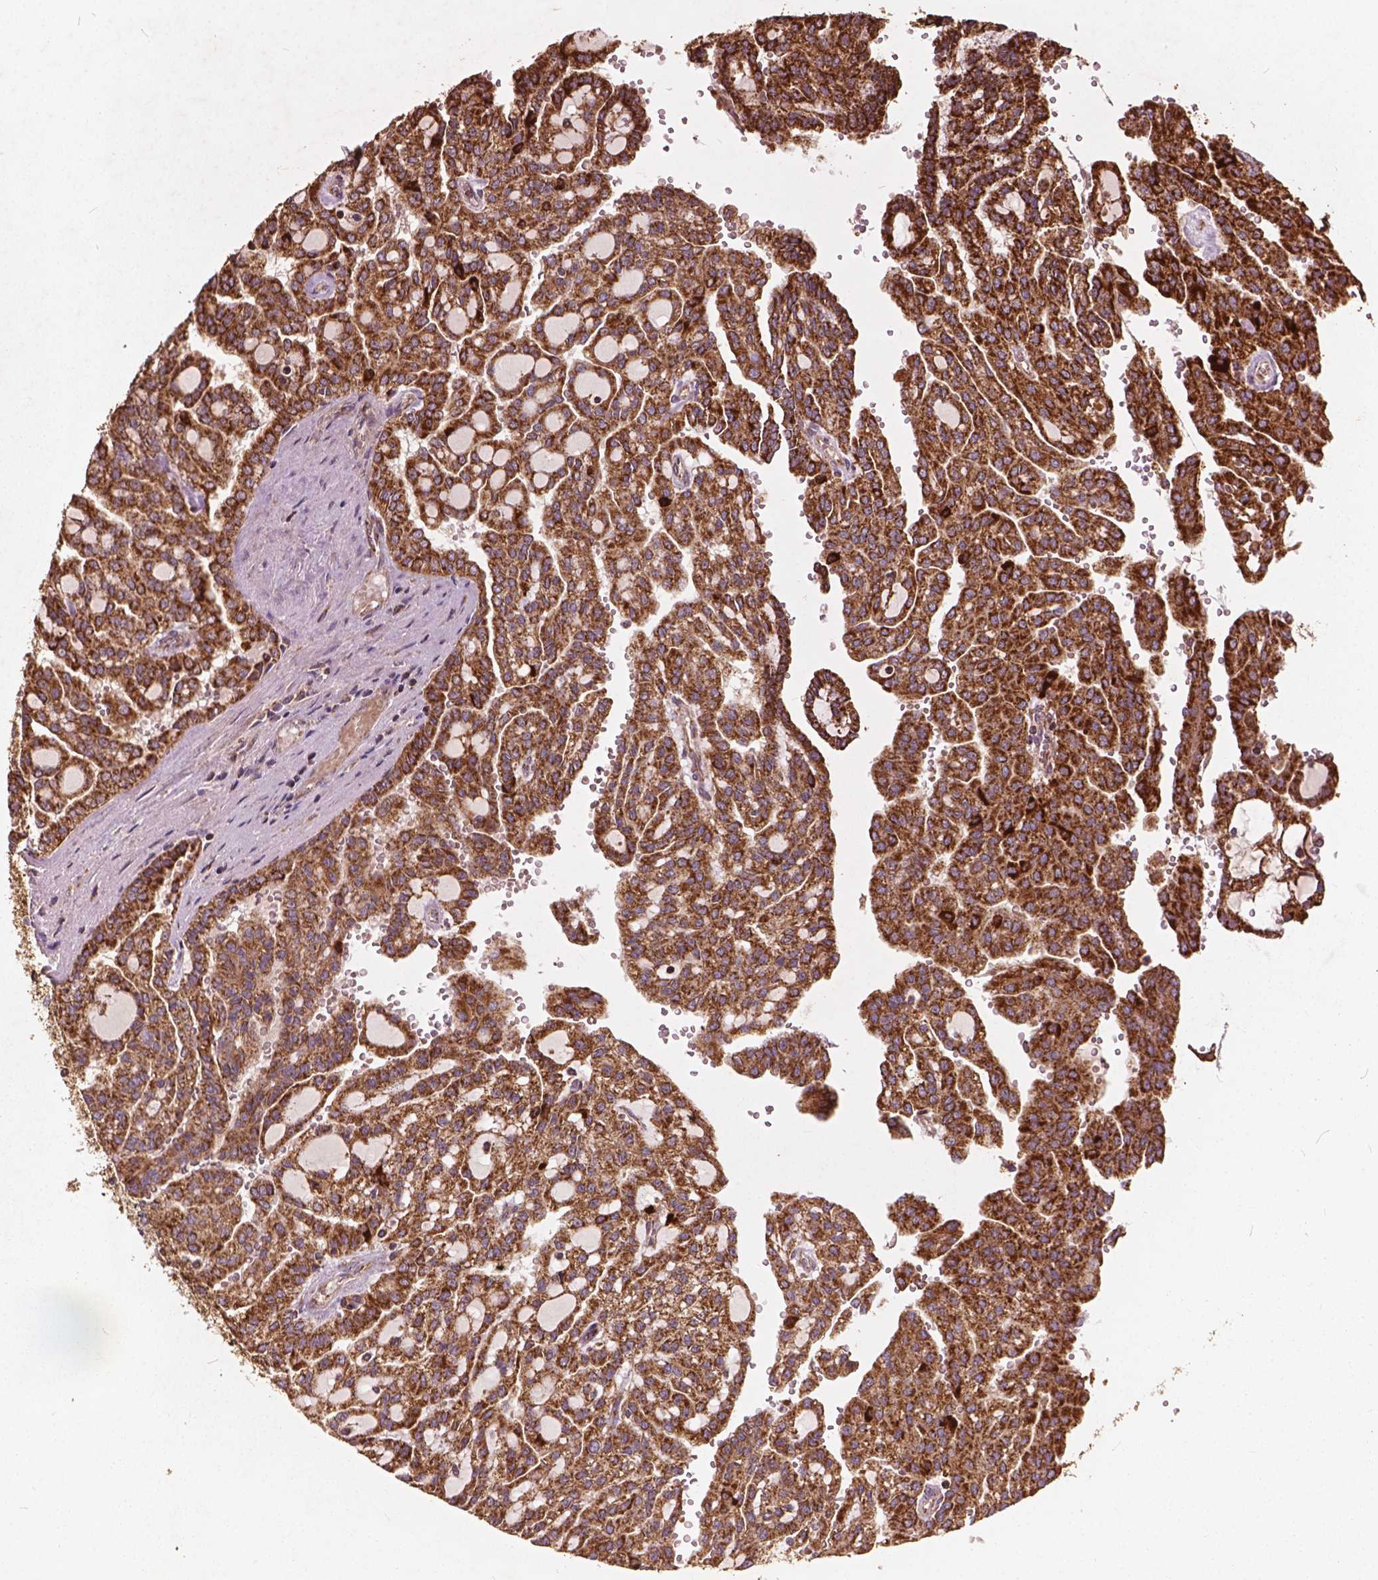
{"staining": {"intensity": "strong", "quantity": ">75%", "location": "cytoplasmic/membranous"}, "tissue": "renal cancer", "cell_type": "Tumor cells", "image_type": "cancer", "snomed": [{"axis": "morphology", "description": "Adenocarcinoma, NOS"}, {"axis": "topography", "description": "Kidney"}], "caption": "Renal cancer (adenocarcinoma) stained with DAB (3,3'-diaminobenzidine) IHC shows high levels of strong cytoplasmic/membranous staining in approximately >75% of tumor cells.", "gene": "UBXN2A", "patient": {"sex": "male", "age": 63}}